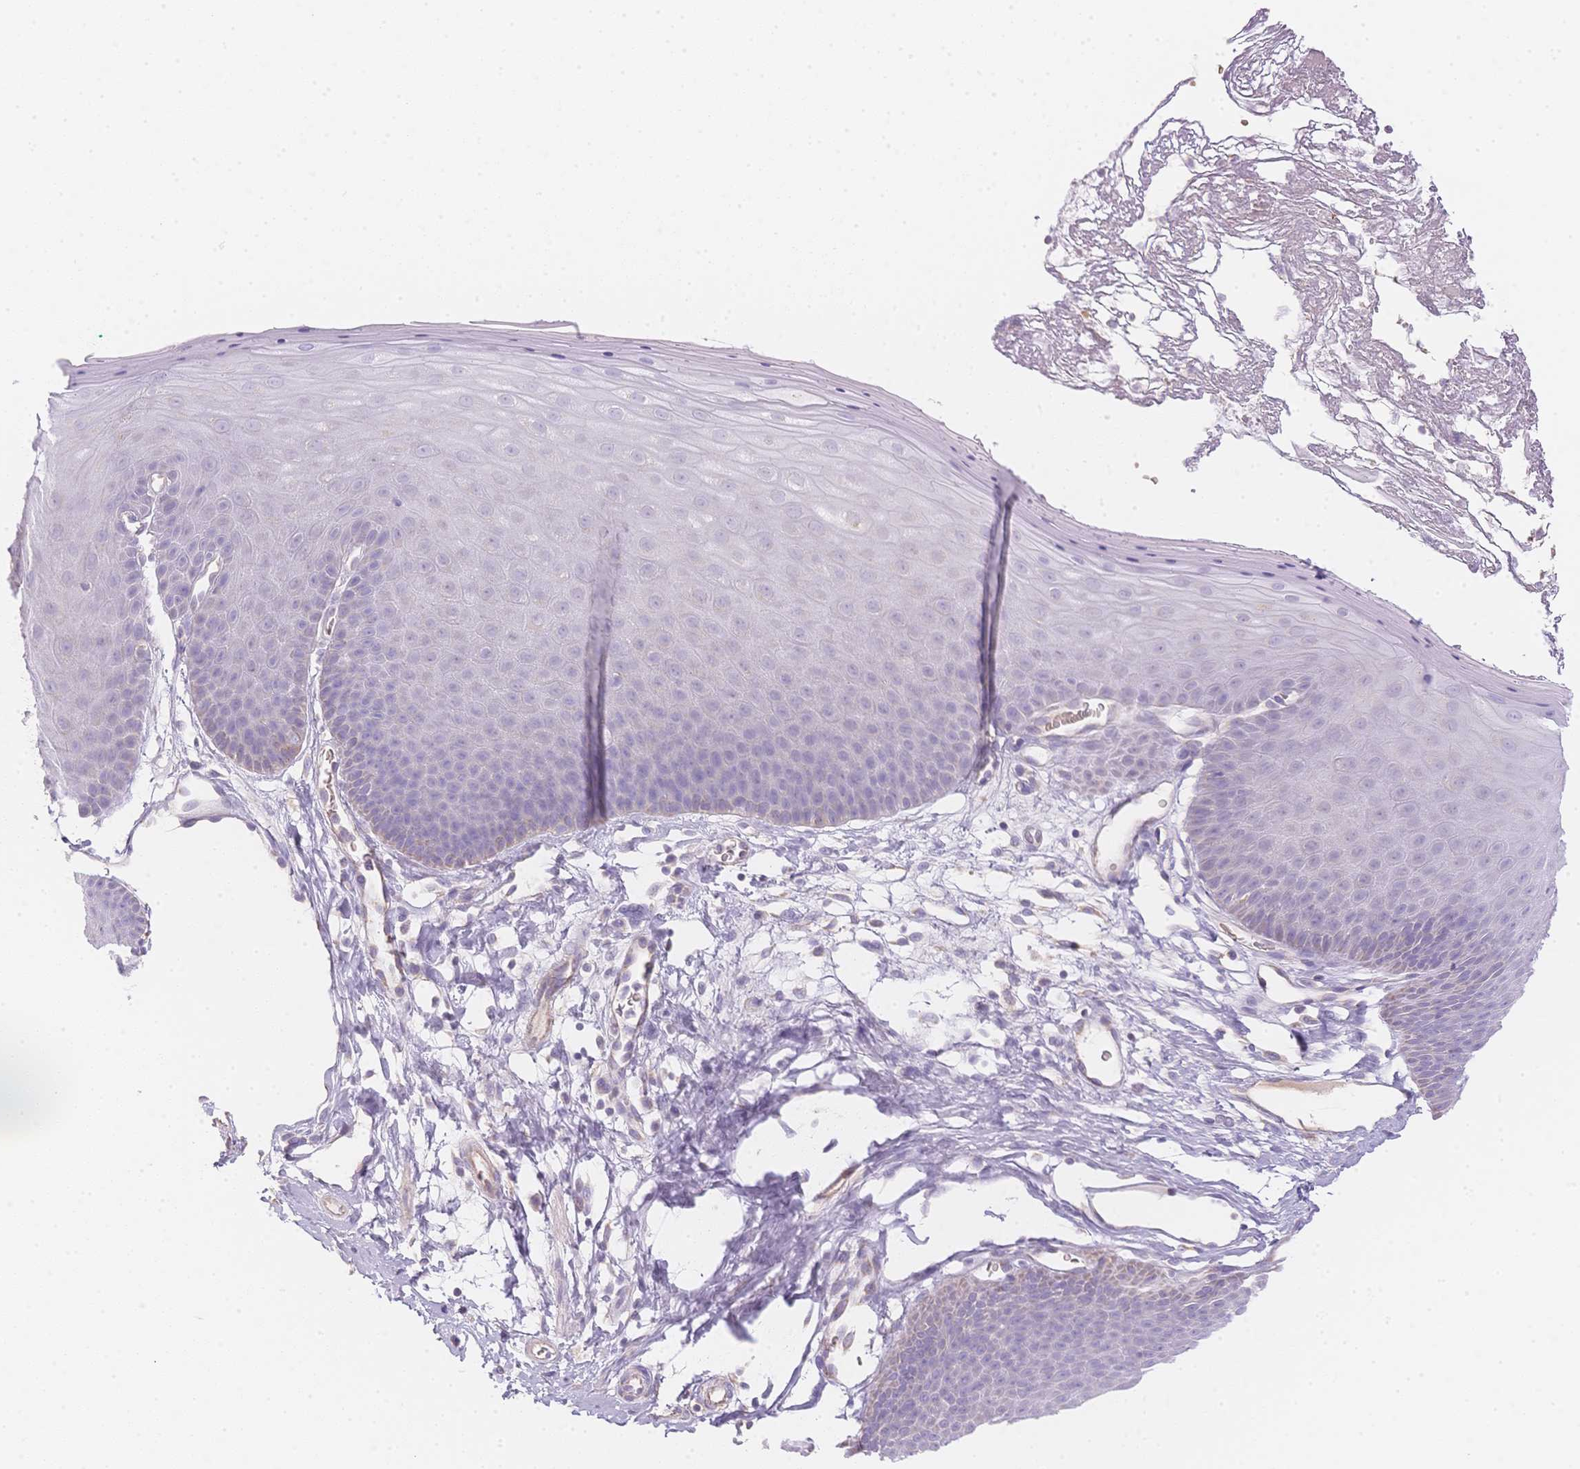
{"staining": {"intensity": "negative", "quantity": "none", "location": "none"}, "tissue": "skin", "cell_type": "Epidermal cells", "image_type": "normal", "snomed": [{"axis": "morphology", "description": "Normal tissue, NOS"}, {"axis": "topography", "description": "Anal"}], "caption": "Immunohistochemical staining of benign skin exhibits no significant expression in epidermal cells. Brightfield microscopy of IHC stained with DAB (brown) and hematoxylin (blue), captured at high magnification.", "gene": "SMYD1", "patient": {"sex": "male", "age": 53}}